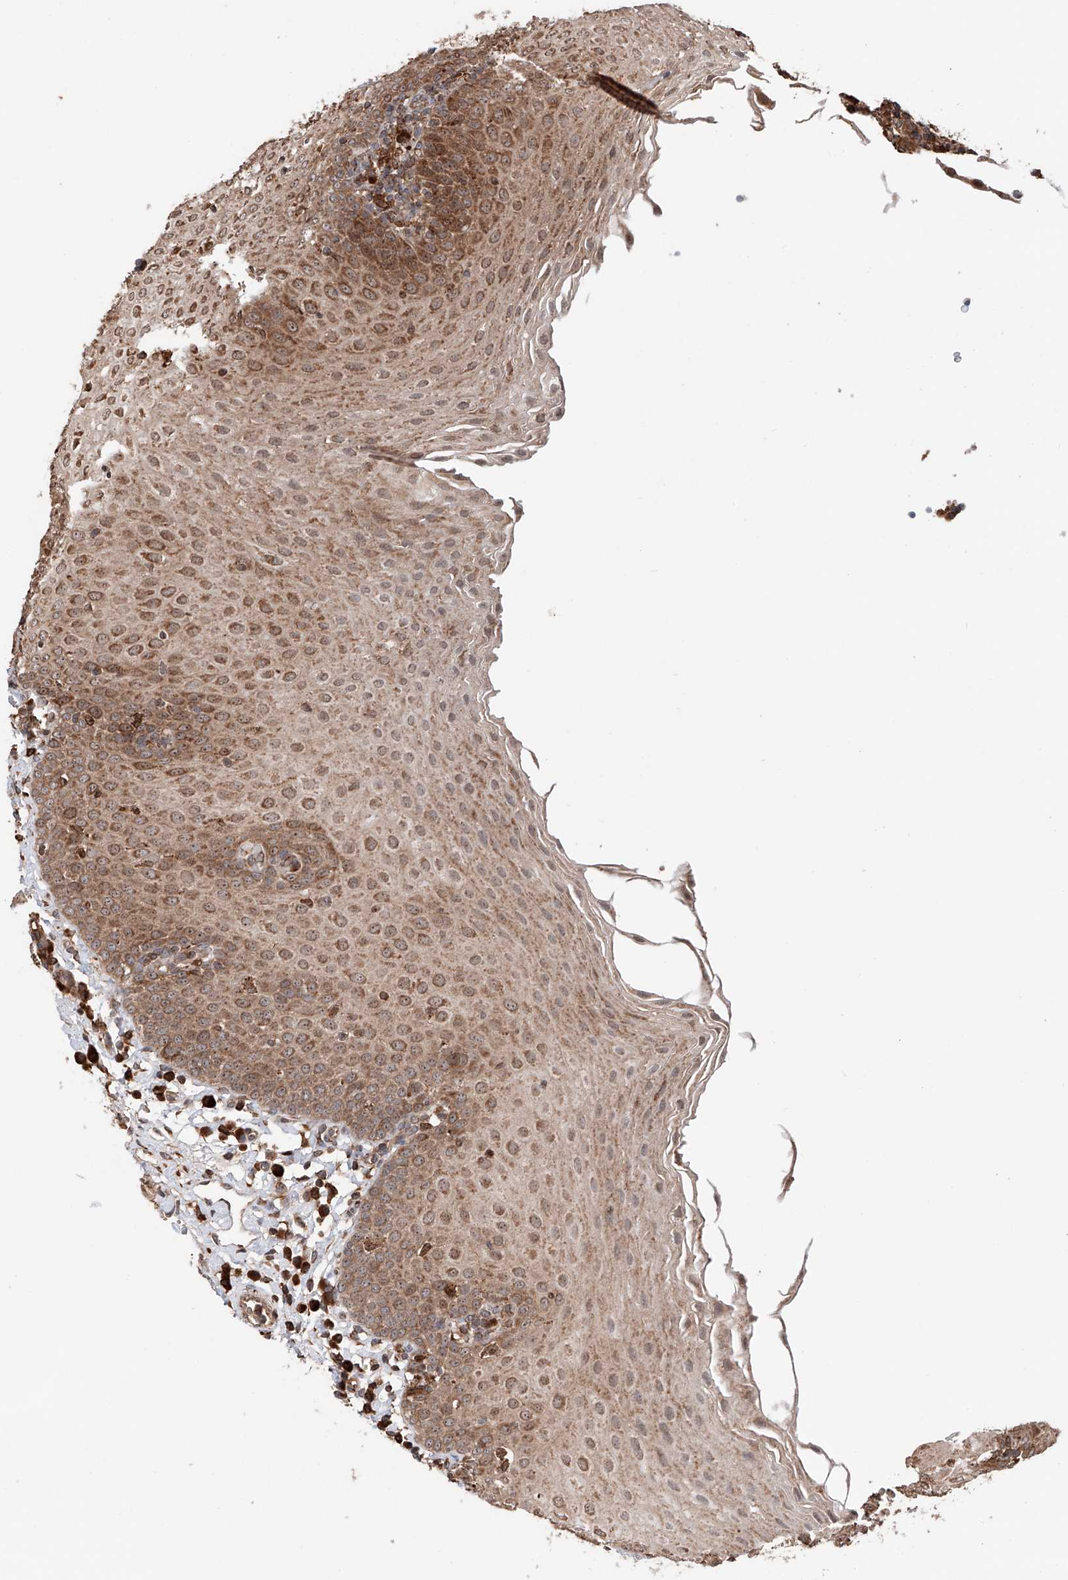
{"staining": {"intensity": "moderate", "quantity": ">75%", "location": "cytoplasmic/membranous"}, "tissue": "tonsil", "cell_type": "Germinal center cells", "image_type": "normal", "snomed": [{"axis": "morphology", "description": "Normal tissue, NOS"}, {"axis": "topography", "description": "Tonsil"}], "caption": "A medium amount of moderate cytoplasmic/membranous expression is identified in about >75% of germinal center cells in normal tonsil.", "gene": "DNAH8", "patient": {"sex": "female", "age": 19}}